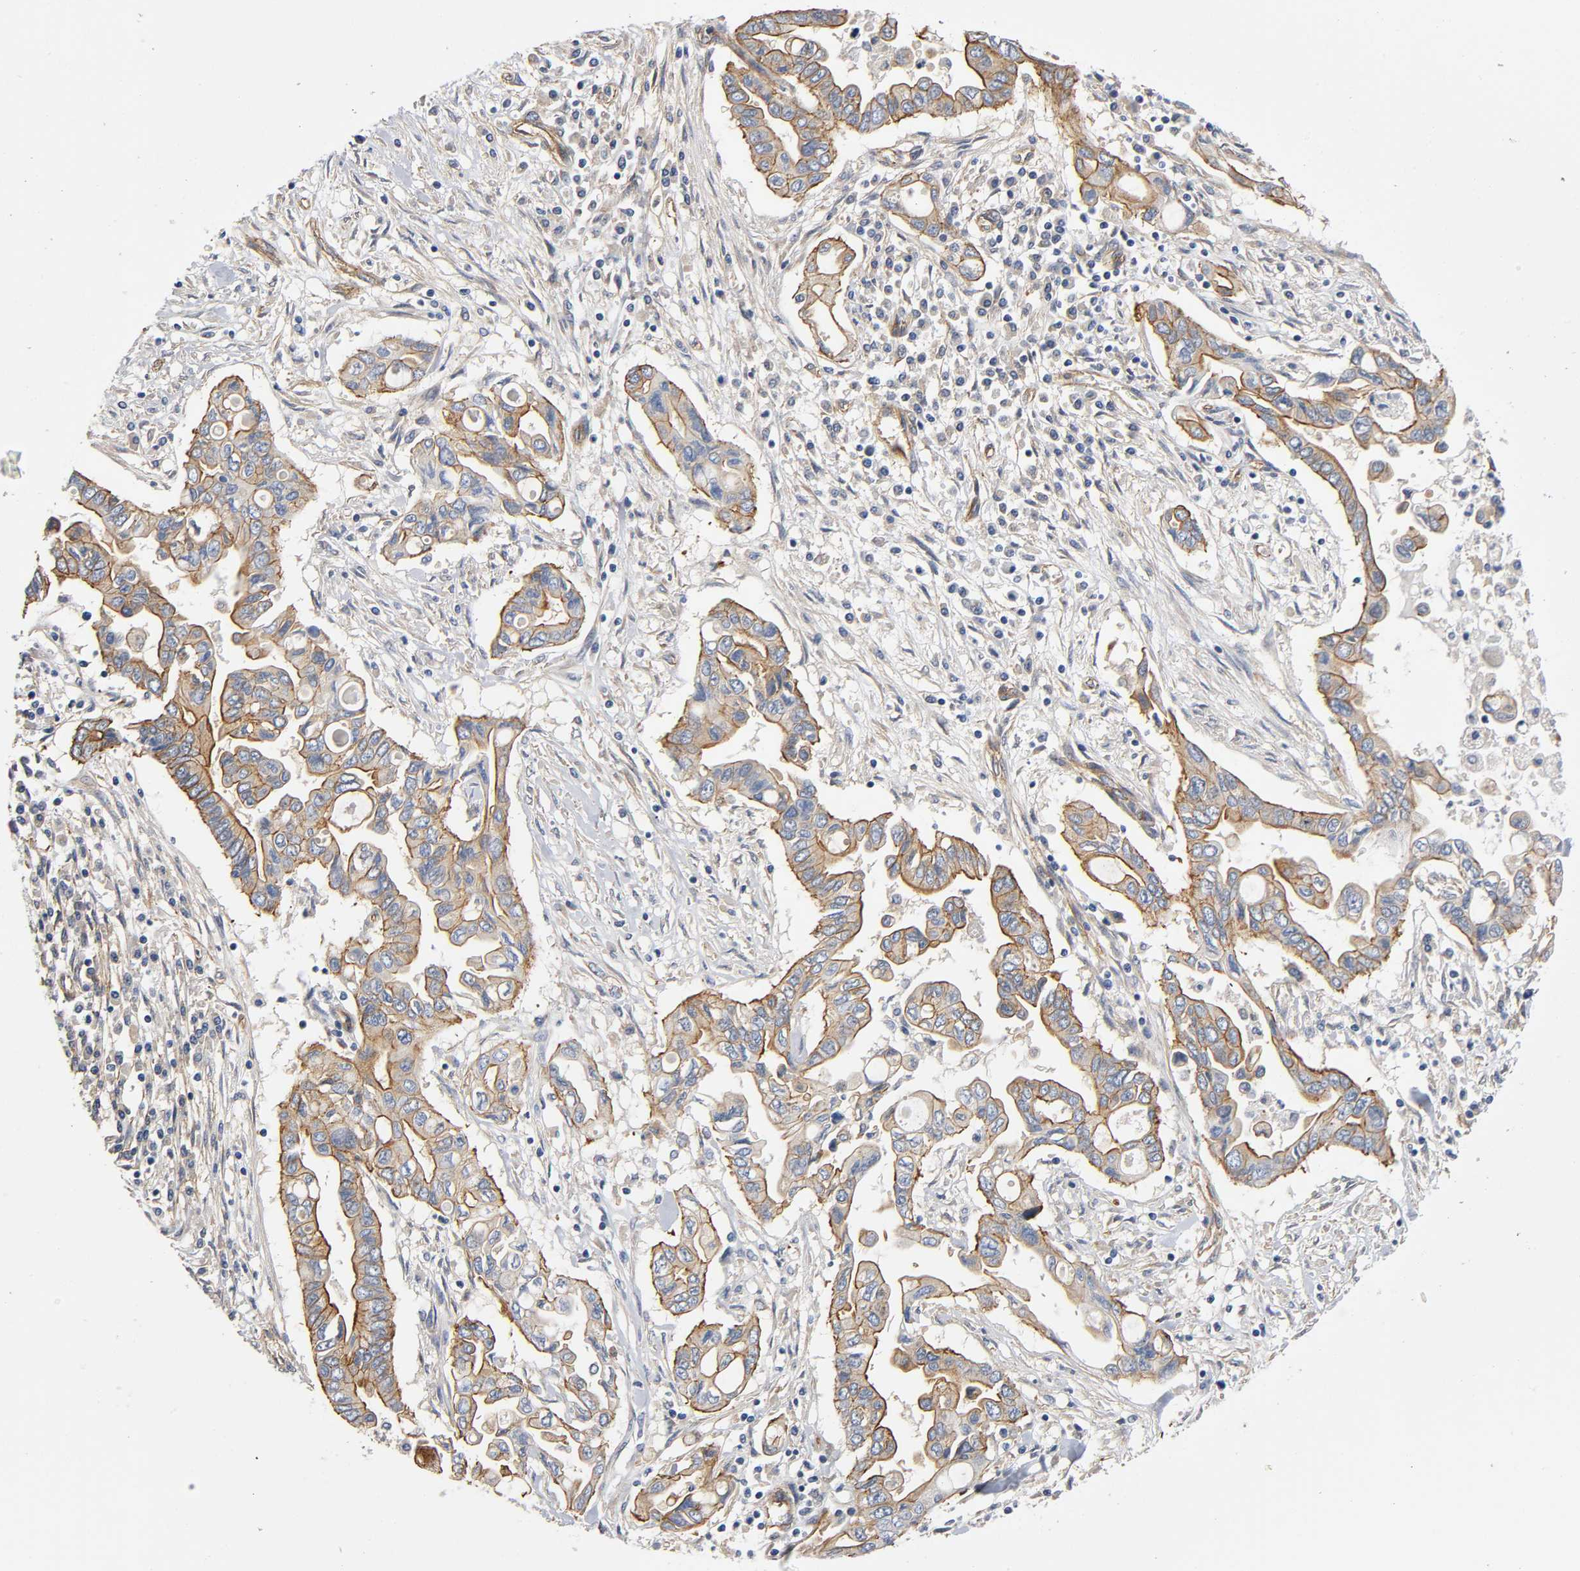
{"staining": {"intensity": "moderate", "quantity": ">75%", "location": "cytoplasmic/membranous"}, "tissue": "pancreatic cancer", "cell_type": "Tumor cells", "image_type": "cancer", "snomed": [{"axis": "morphology", "description": "Adenocarcinoma, NOS"}, {"axis": "topography", "description": "Pancreas"}], "caption": "A medium amount of moderate cytoplasmic/membranous staining is present in approximately >75% of tumor cells in pancreatic cancer (adenocarcinoma) tissue.", "gene": "MARS1", "patient": {"sex": "female", "age": 57}}